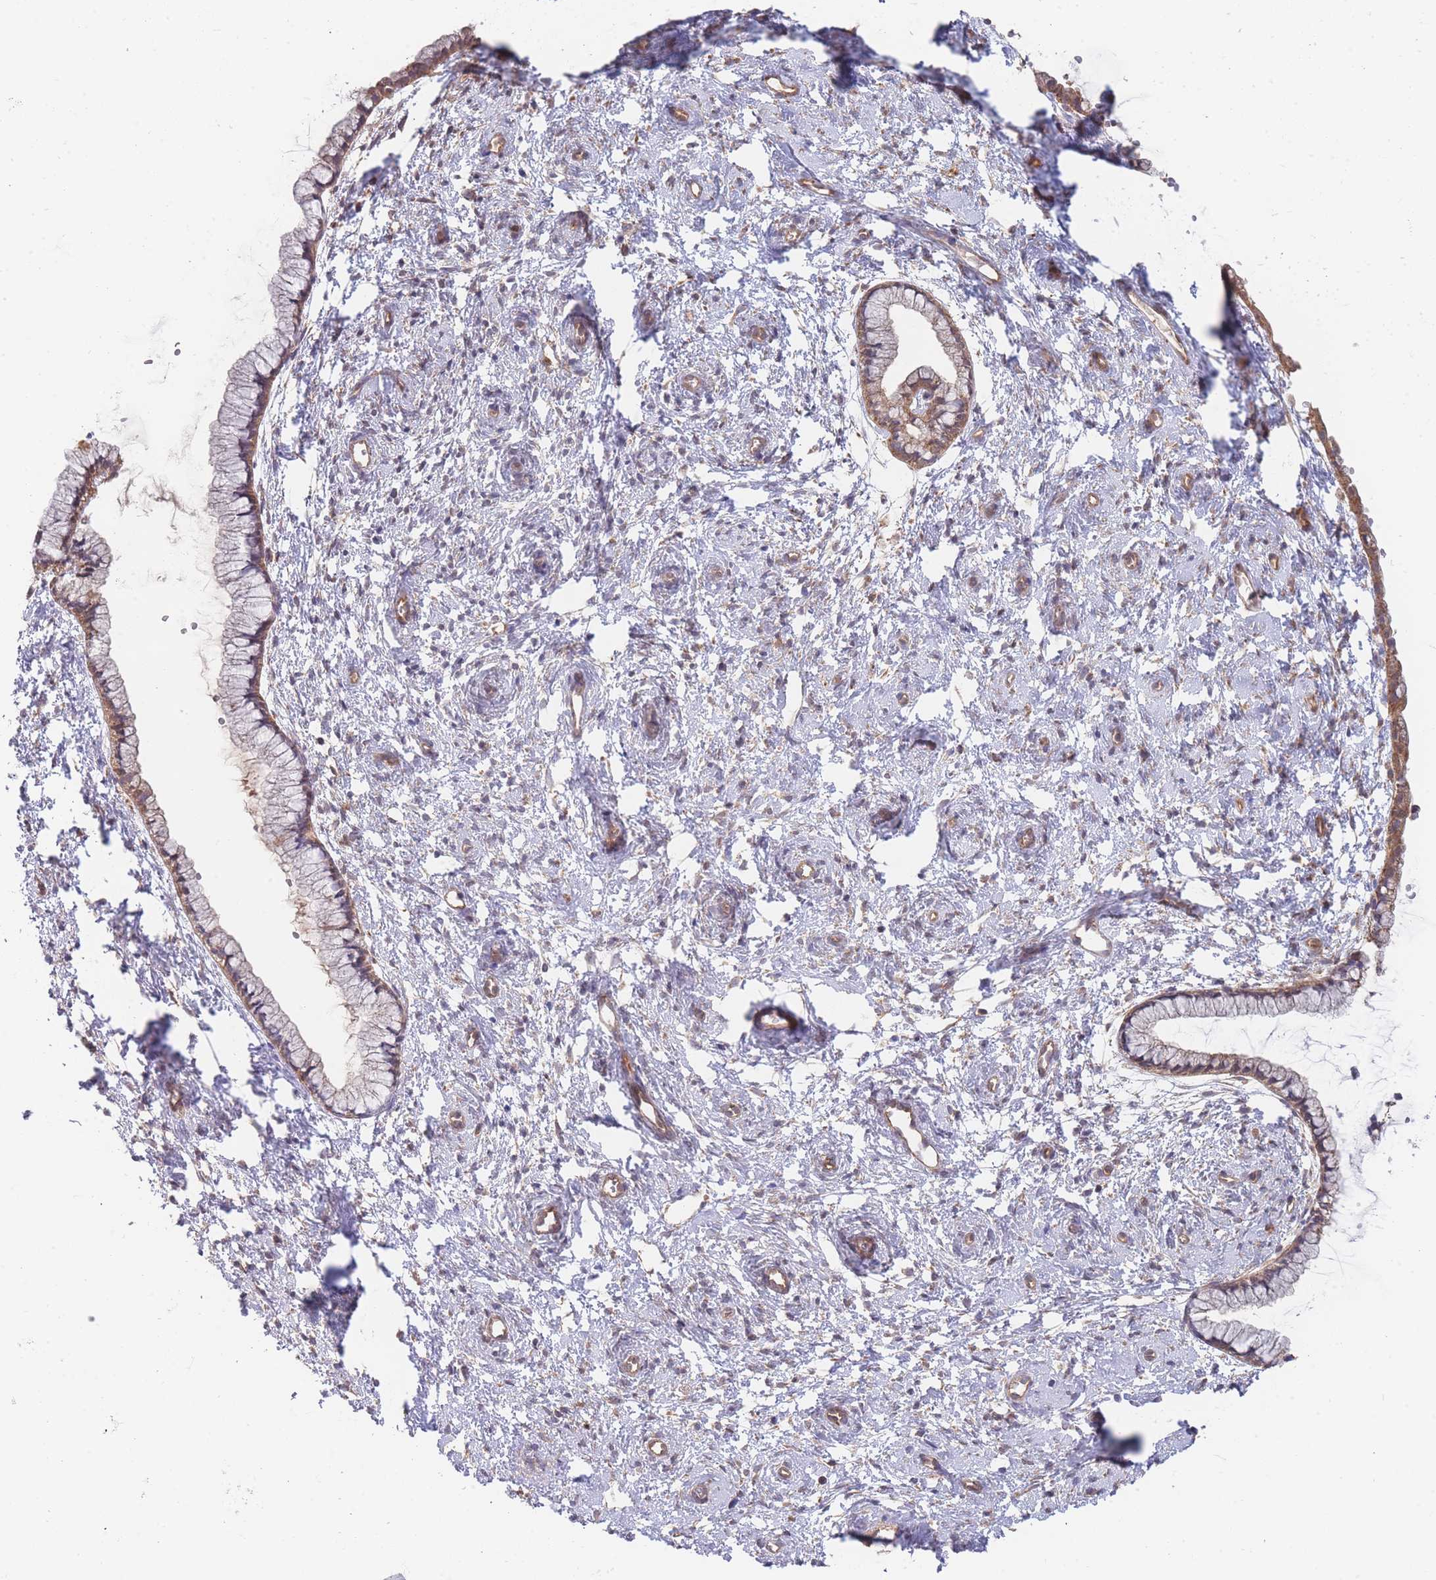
{"staining": {"intensity": "moderate", "quantity": "25%-75%", "location": "cytoplasmic/membranous"}, "tissue": "cervix", "cell_type": "Glandular cells", "image_type": "normal", "snomed": [{"axis": "morphology", "description": "Normal tissue, NOS"}, {"axis": "topography", "description": "Cervix"}], "caption": "Normal cervix was stained to show a protein in brown. There is medium levels of moderate cytoplasmic/membranous staining in about 25%-75% of glandular cells.", "gene": "MRPS18B", "patient": {"sex": "female", "age": 57}}